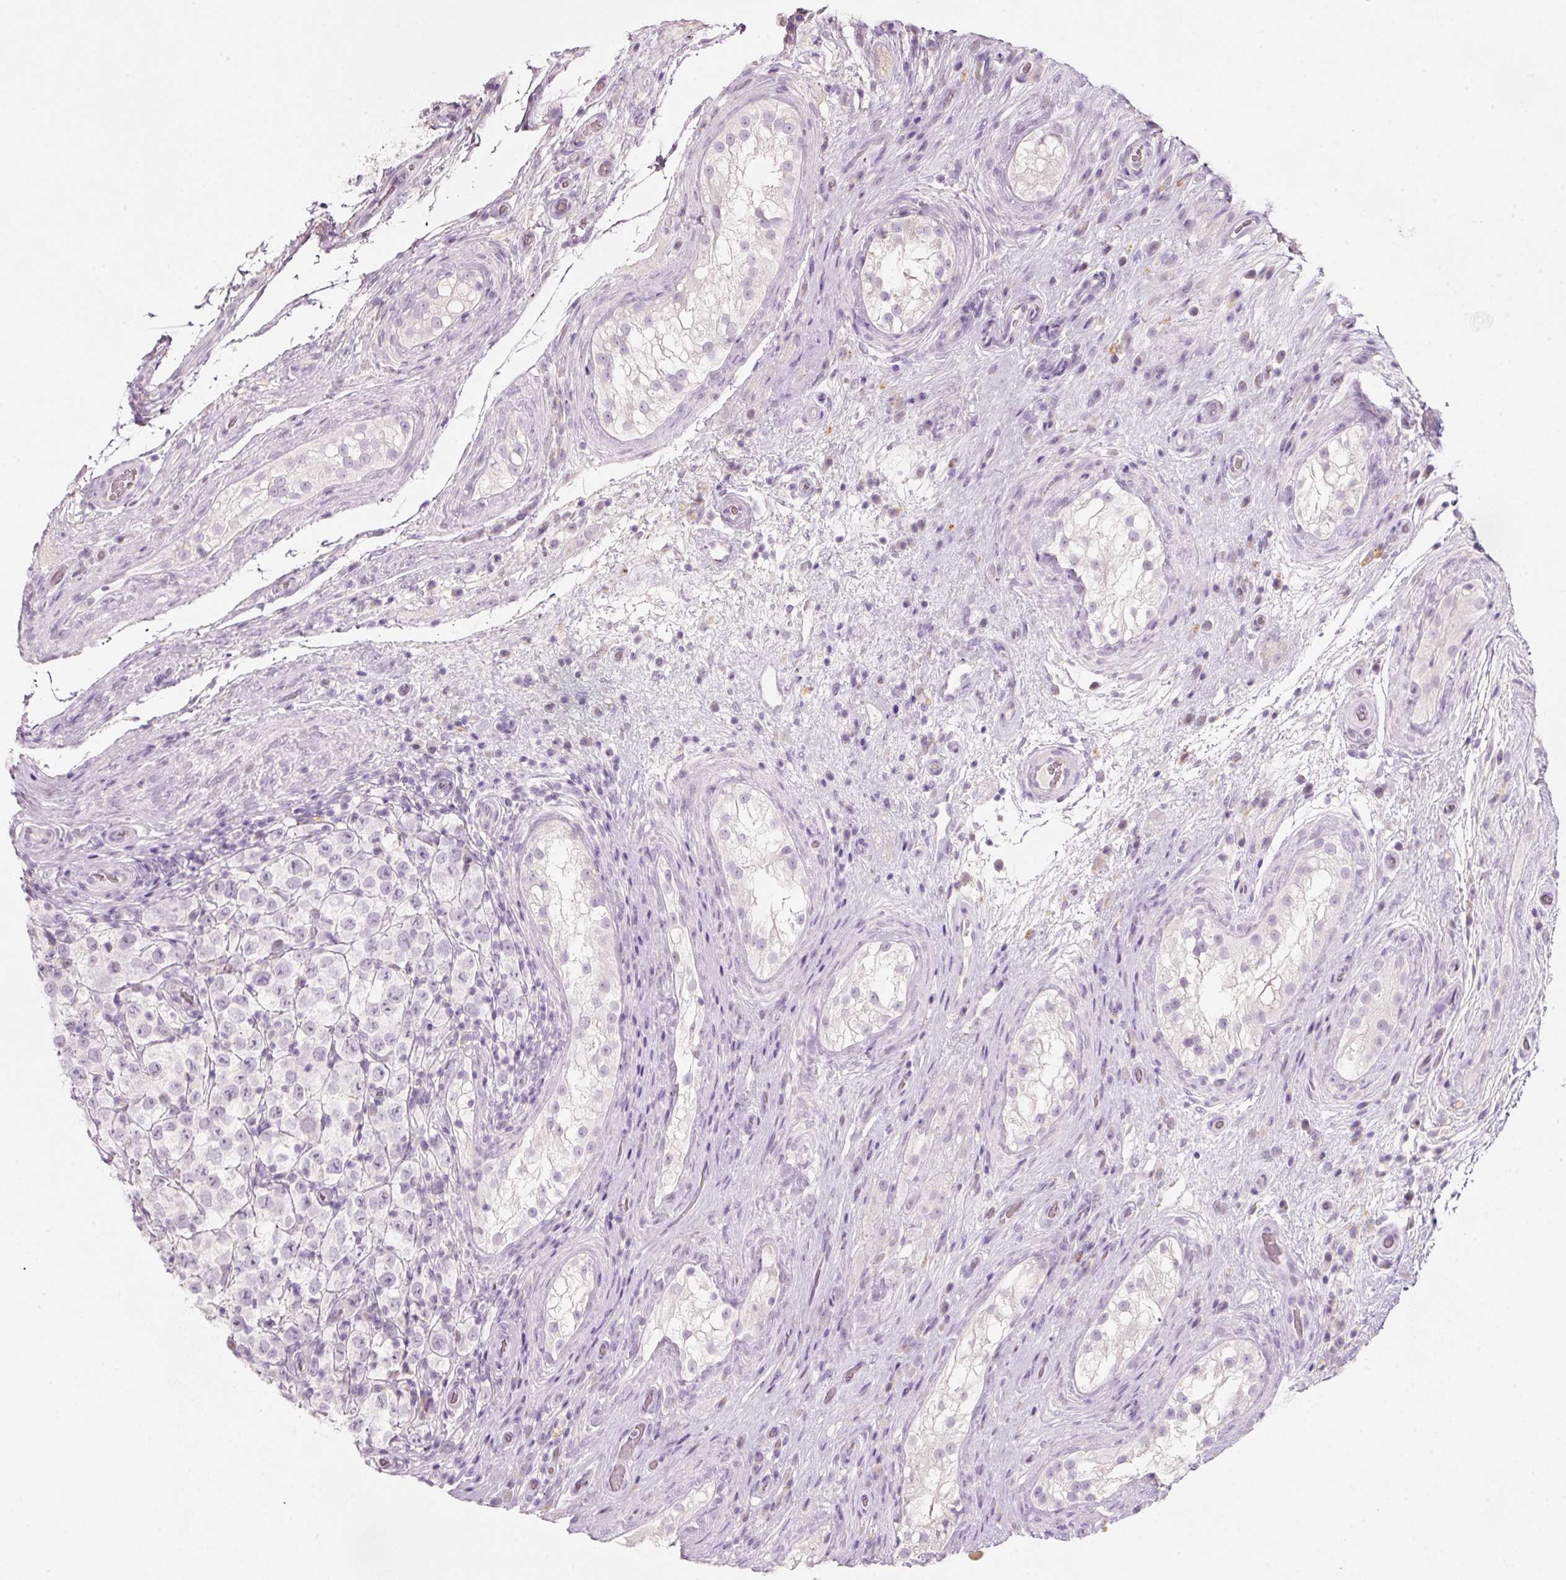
{"staining": {"intensity": "negative", "quantity": "none", "location": "none"}, "tissue": "testis cancer", "cell_type": "Tumor cells", "image_type": "cancer", "snomed": [{"axis": "morphology", "description": "Seminoma, NOS"}, {"axis": "morphology", "description": "Carcinoma, Embryonal, NOS"}, {"axis": "topography", "description": "Testis"}], "caption": "The immunohistochemistry image has no significant expression in tumor cells of testis cancer (seminoma) tissue. (Brightfield microscopy of DAB (3,3'-diaminobenzidine) immunohistochemistry at high magnification).", "gene": "ENSG00000206549", "patient": {"sex": "male", "age": 41}}